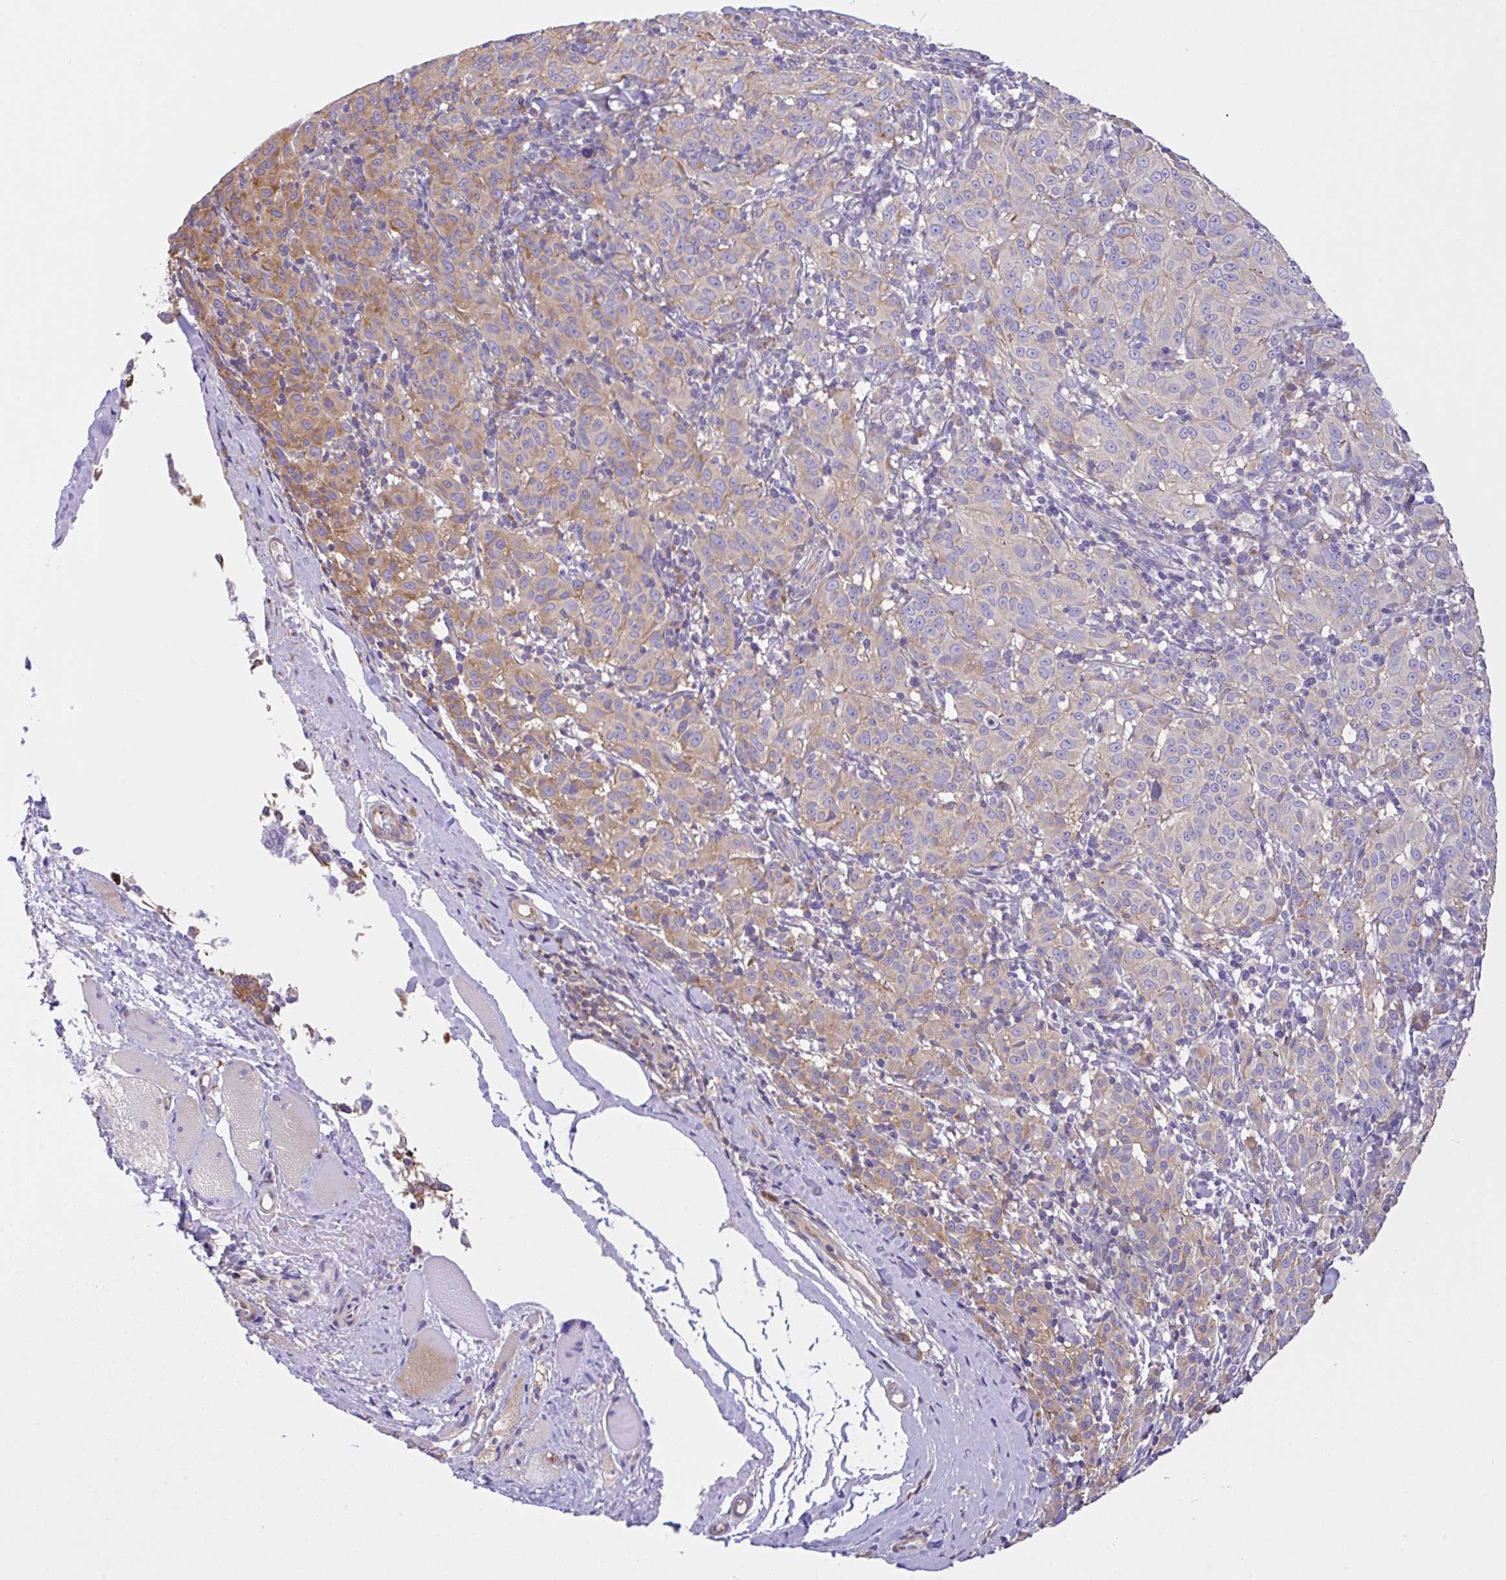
{"staining": {"intensity": "moderate", "quantity": "<25%", "location": "cytoplasmic/membranous"}, "tissue": "melanoma", "cell_type": "Tumor cells", "image_type": "cancer", "snomed": [{"axis": "morphology", "description": "Malignant melanoma, NOS"}, {"axis": "topography", "description": "Skin"}], "caption": "Immunohistochemistry staining of malignant melanoma, which demonstrates low levels of moderate cytoplasmic/membranous staining in approximately <25% of tumor cells indicating moderate cytoplasmic/membranous protein expression. The staining was performed using DAB (3,3'-diaminobenzidine) (brown) for protein detection and nuclei were counterstained in hematoxylin (blue).", "gene": "GFPT2", "patient": {"sex": "female", "age": 72}}